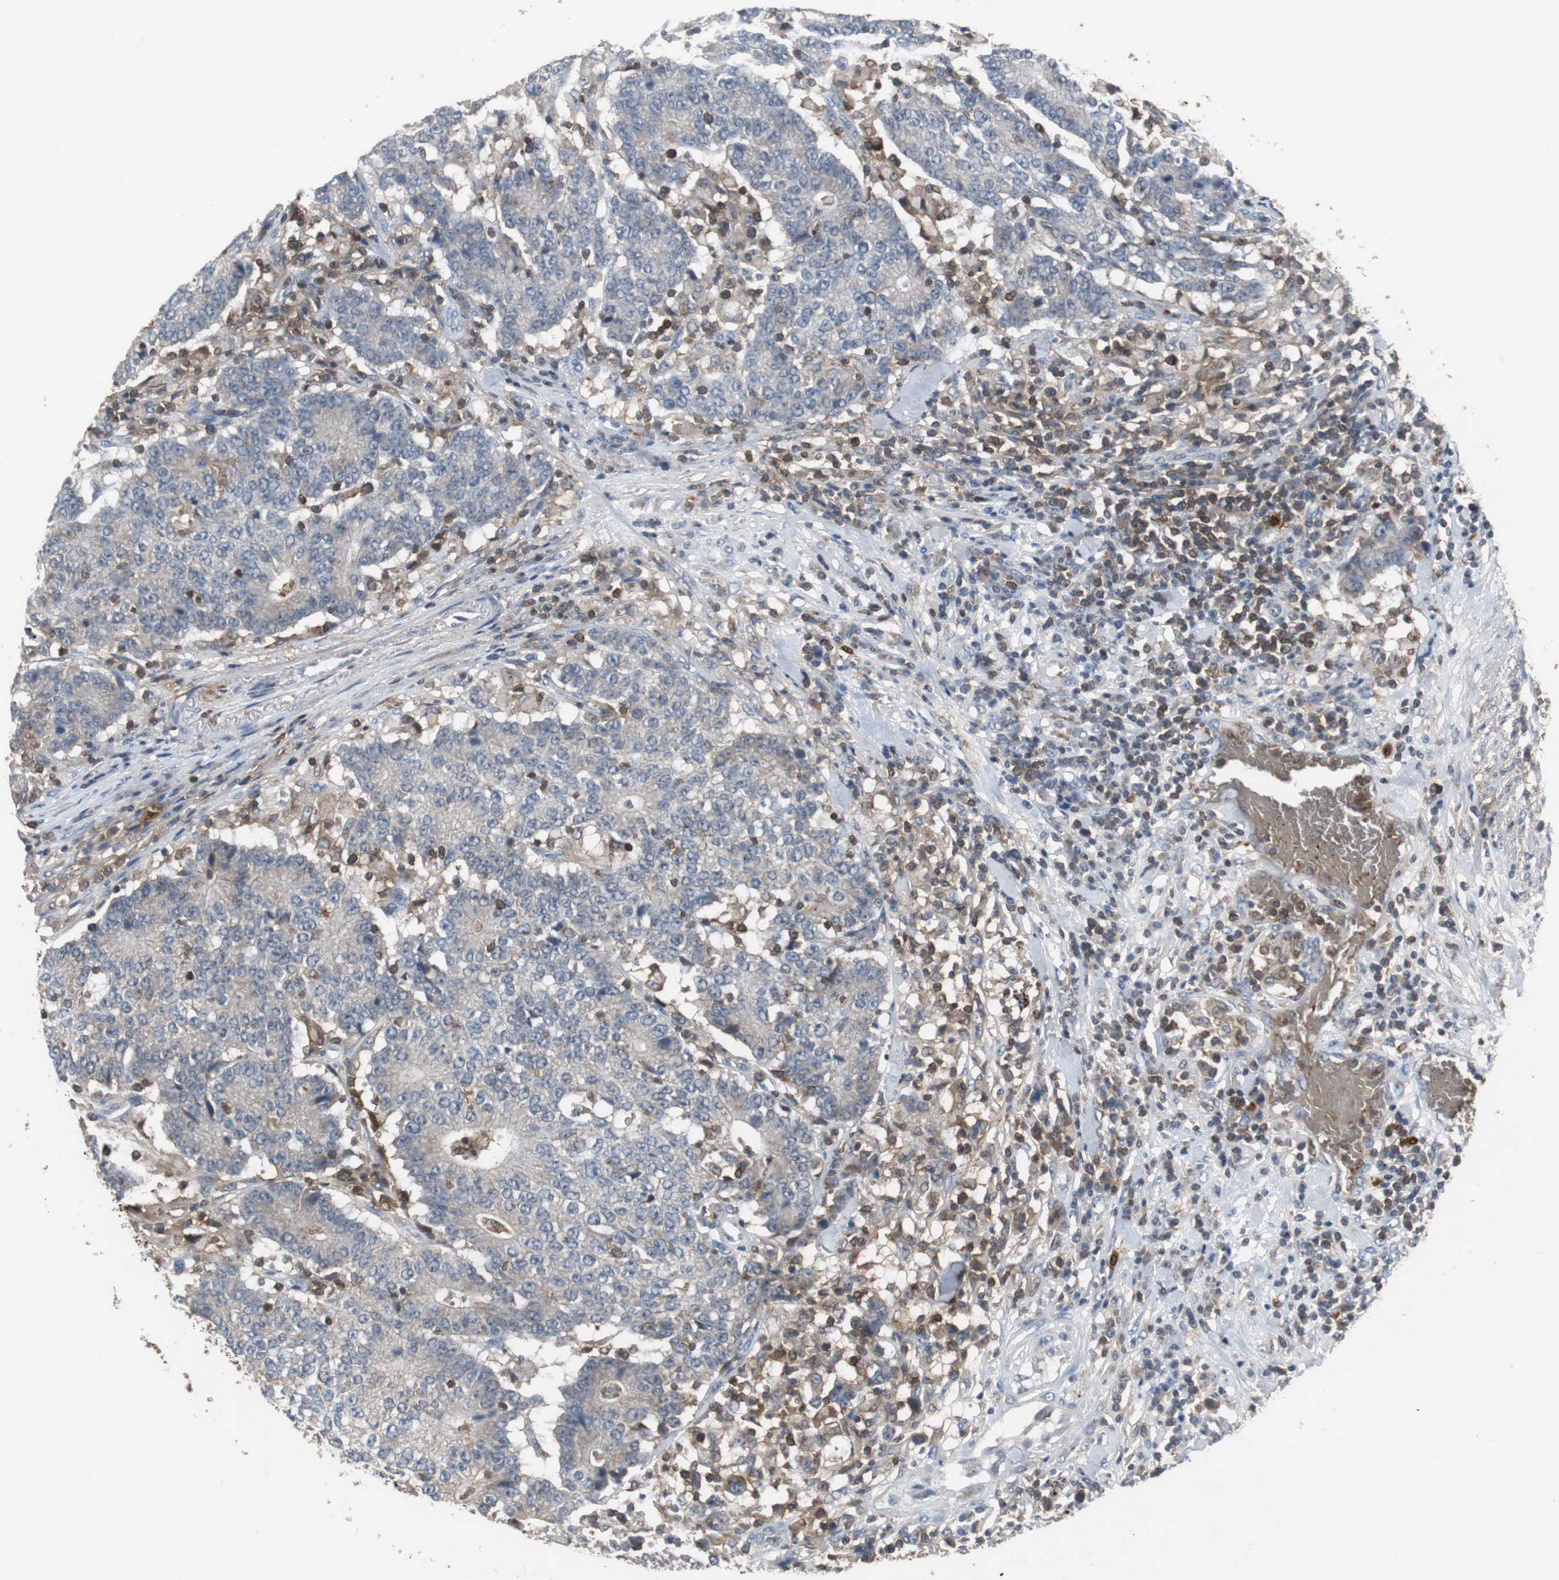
{"staining": {"intensity": "weak", "quantity": "<25%", "location": "cytoplasmic/membranous"}, "tissue": "colorectal cancer", "cell_type": "Tumor cells", "image_type": "cancer", "snomed": [{"axis": "morphology", "description": "Normal tissue, NOS"}, {"axis": "morphology", "description": "Adenocarcinoma, NOS"}, {"axis": "topography", "description": "Colon"}], "caption": "Protein analysis of colorectal adenocarcinoma exhibits no significant expression in tumor cells.", "gene": "CALB2", "patient": {"sex": "female", "age": 75}}